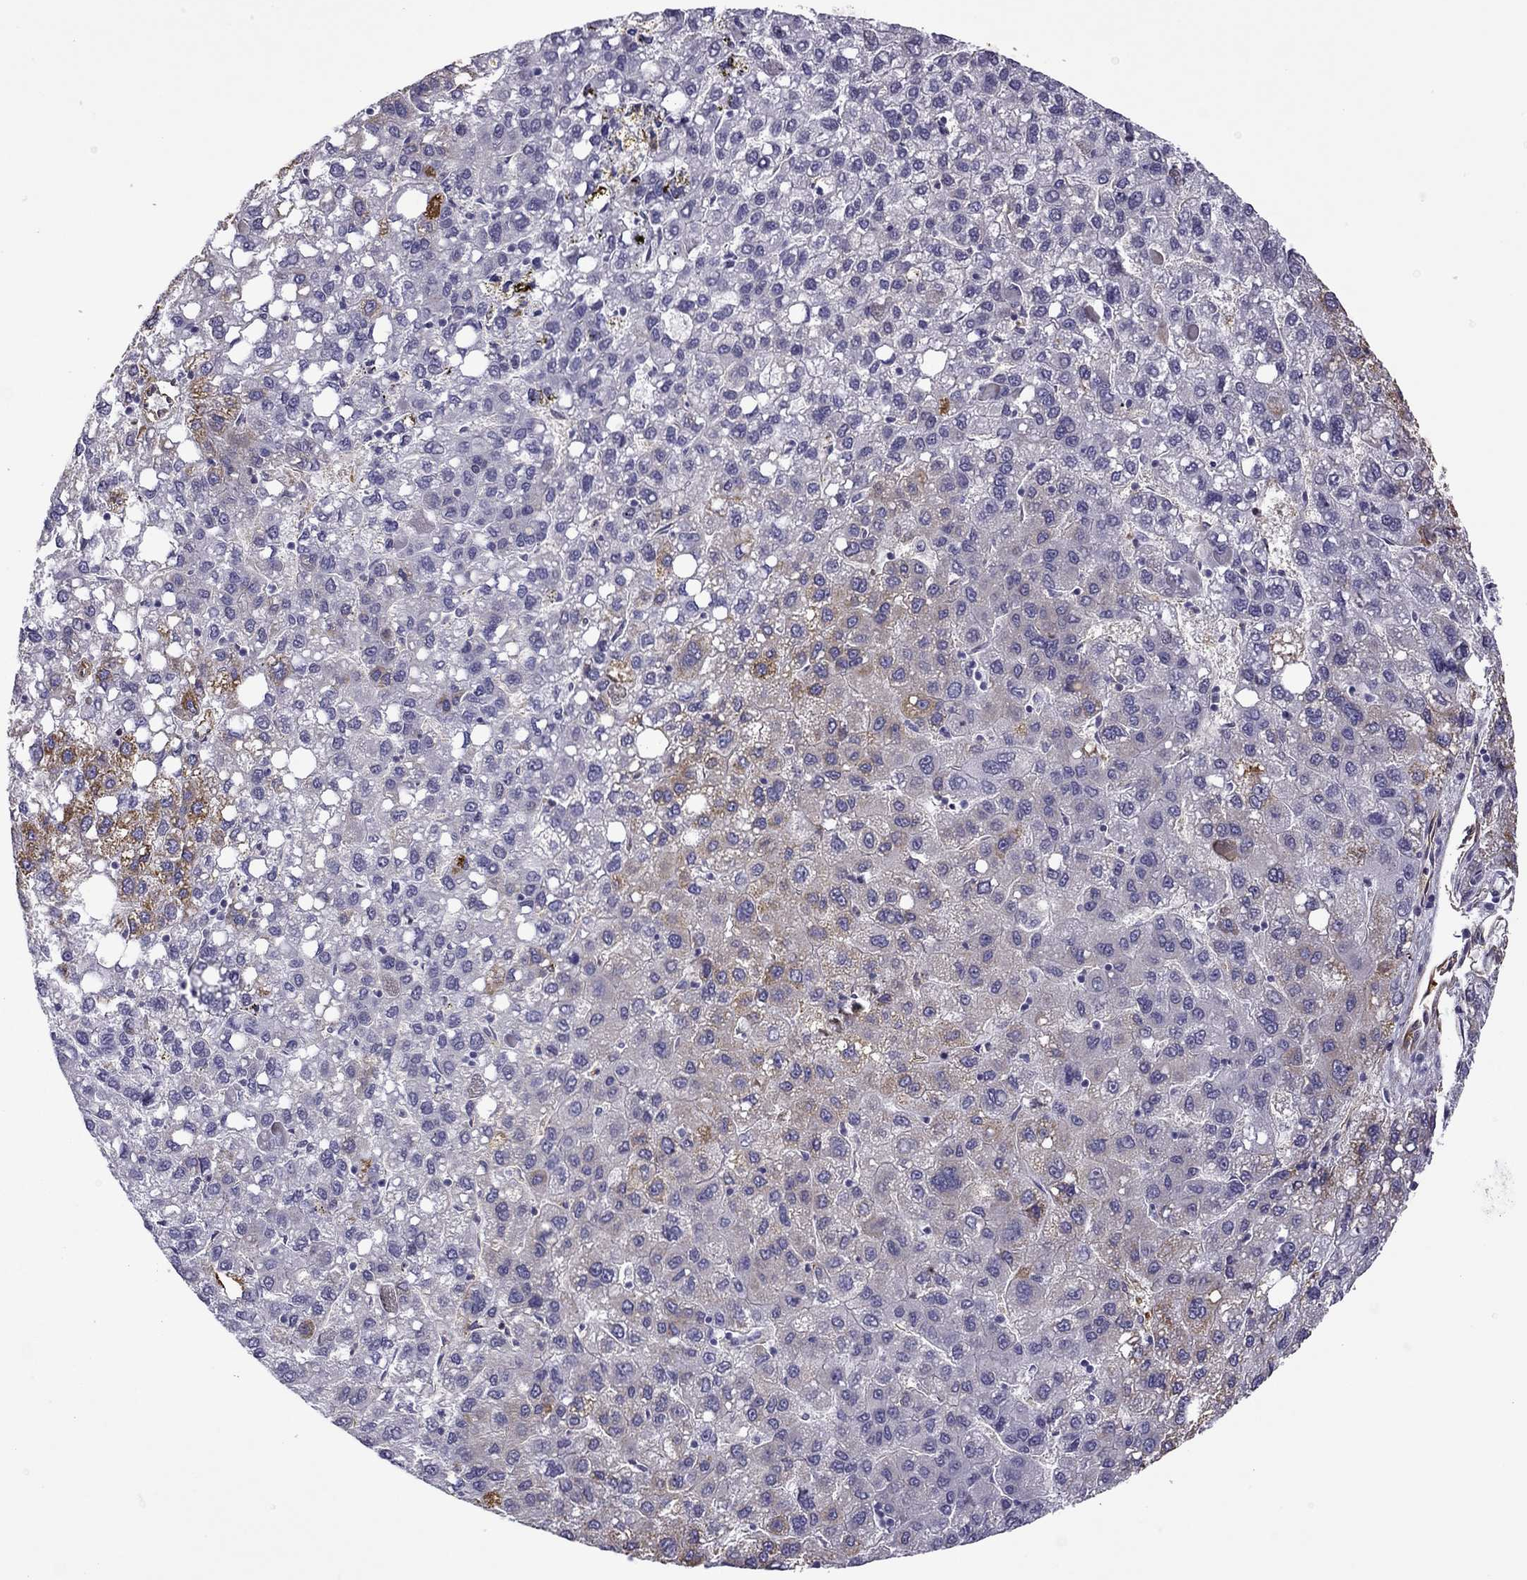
{"staining": {"intensity": "moderate", "quantity": "<25%", "location": "cytoplasmic/membranous"}, "tissue": "liver cancer", "cell_type": "Tumor cells", "image_type": "cancer", "snomed": [{"axis": "morphology", "description": "Carcinoma, Hepatocellular, NOS"}, {"axis": "topography", "description": "Liver"}], "caption": "The immunohistochemical stain highlights moderate cytoplasmic/membranous expression in tumor cells of liver cancer tissue.", "gene": "MAP4", "patient": {"sex": "female", "age": 82}}